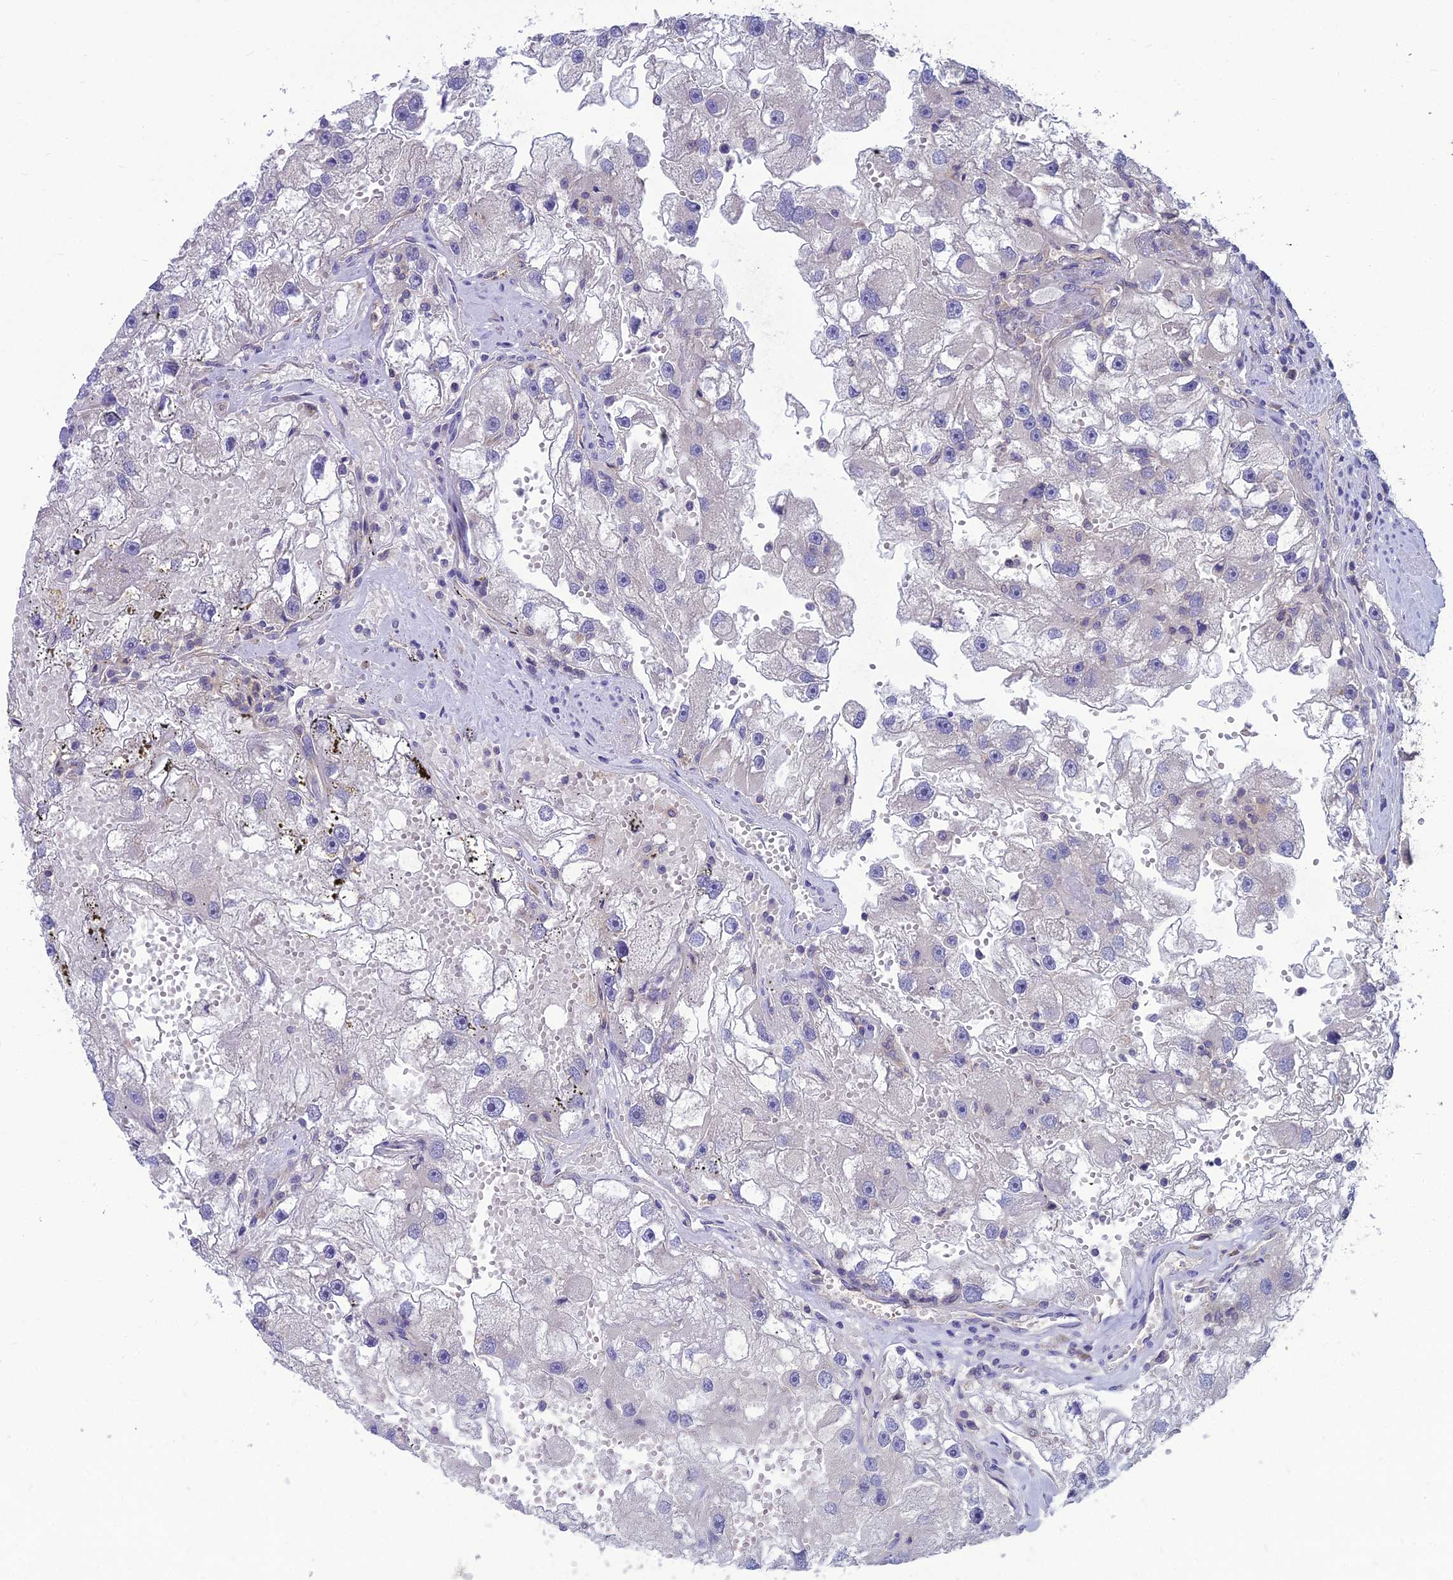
{"staining": {"intensity": "negative", "quantity": "none", "location": "none"}, "tissue": "renal cancer", "cell_type": "Tumor cells", "image_type": "cancer", "snomed": [{"axis": "morphology", "description": "Adenocarcinoma, NOS"}, {"axis": "topography", "description": "Kidney"}], "caption": "IHC photomicrograph of neoplastic tissue: human adenocarcinoma (renal) stained with DAB (3,3'-diaminobenzidine) displays no significant protein positivity in tumor cells.", "gene": "MVD", "patient": {"sex": "male", "age": 63}}